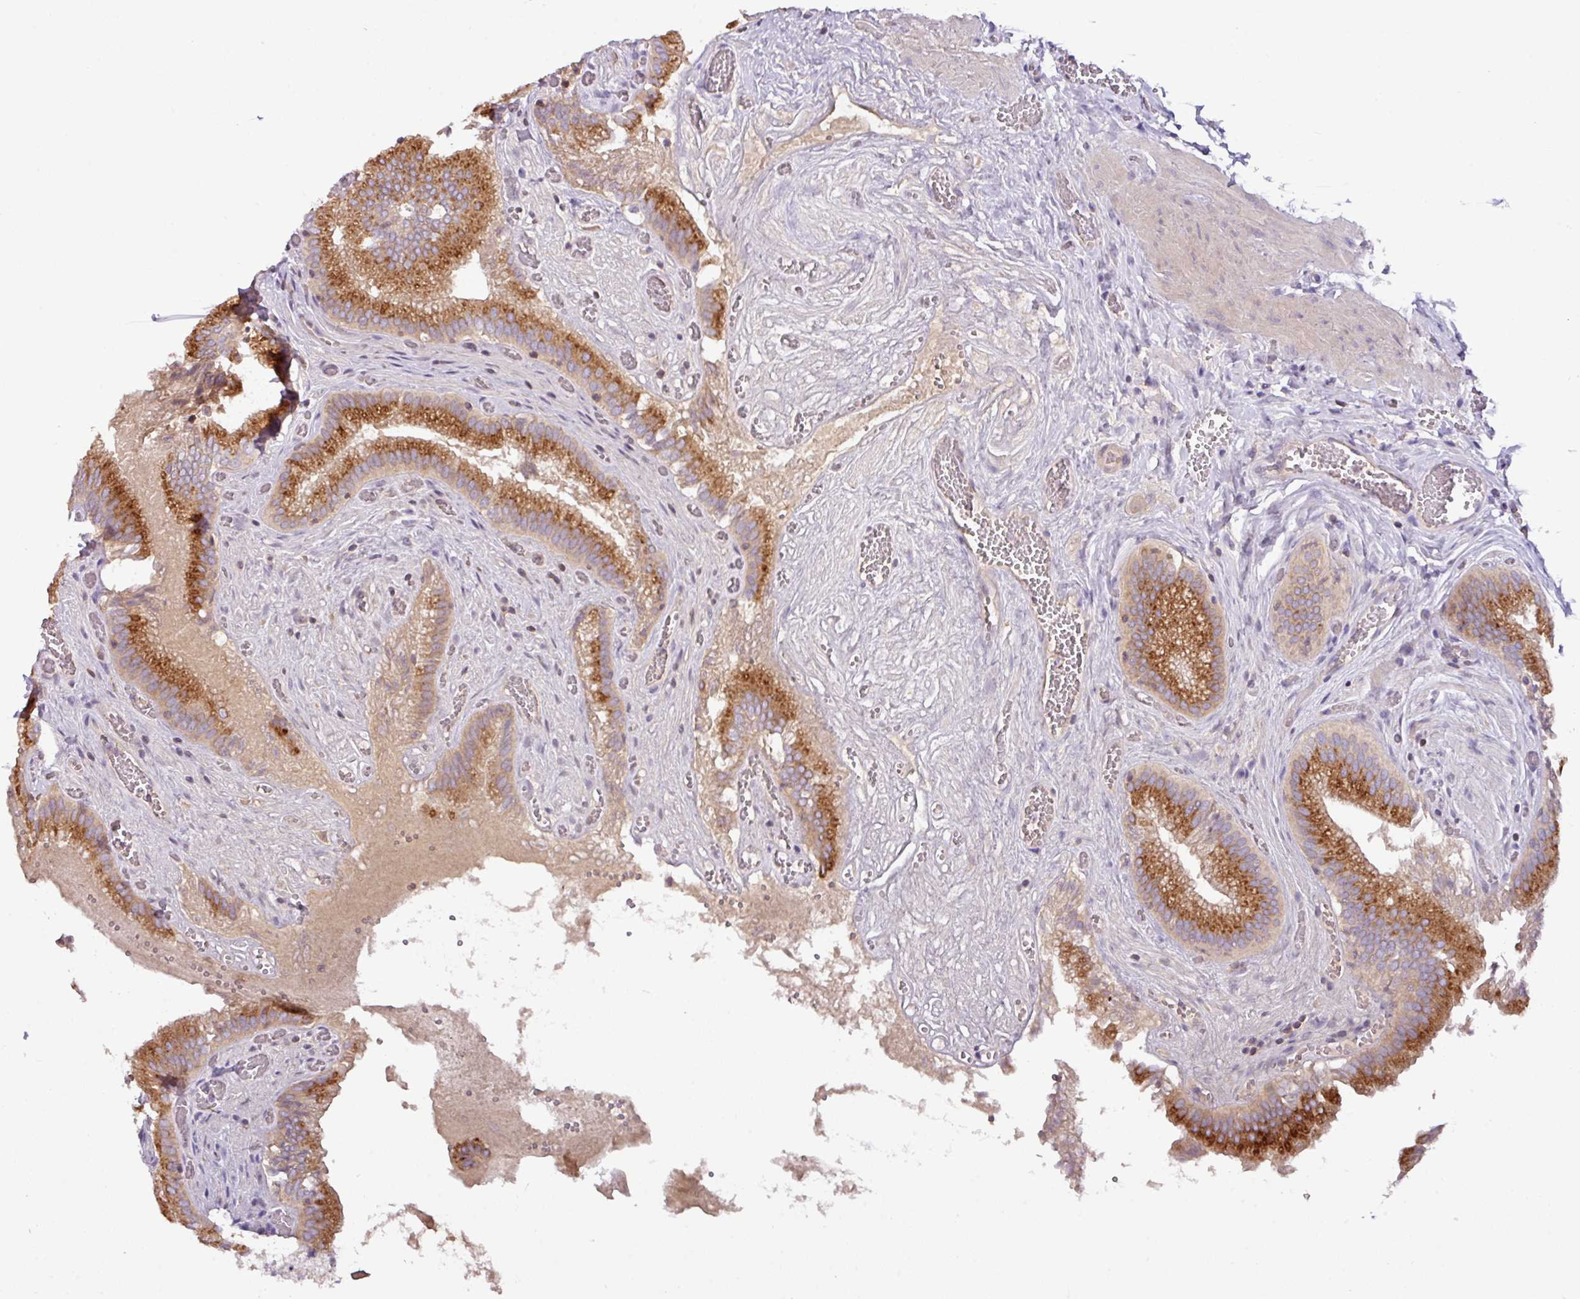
{"staining": {"intensity": "moderate", "quantity": "25%-75%", "location": "cytoplasmic/membranous"}, "tissue": "gallbladder", "cell_type": "Glandular cells", "image_type": "normal", "snomed": [{"axis": "morphology", "description": "Normal tissue, NOS"}, {"axis": "topography", "description": "Gallbladder"}, {"axis": "topography", "description": "Peripheral nerve tissue"}], "caption": "Immunohistochemistry (IHC) photomicrograph of normal human gallbladder stained for a protein (brown), which reveals medium levels of moderate cytoplasmic/membranous staining in about 25%-75% of glandular cells.", "gene": "AGR3", "patient": {"sex": "male", "age": 17}}